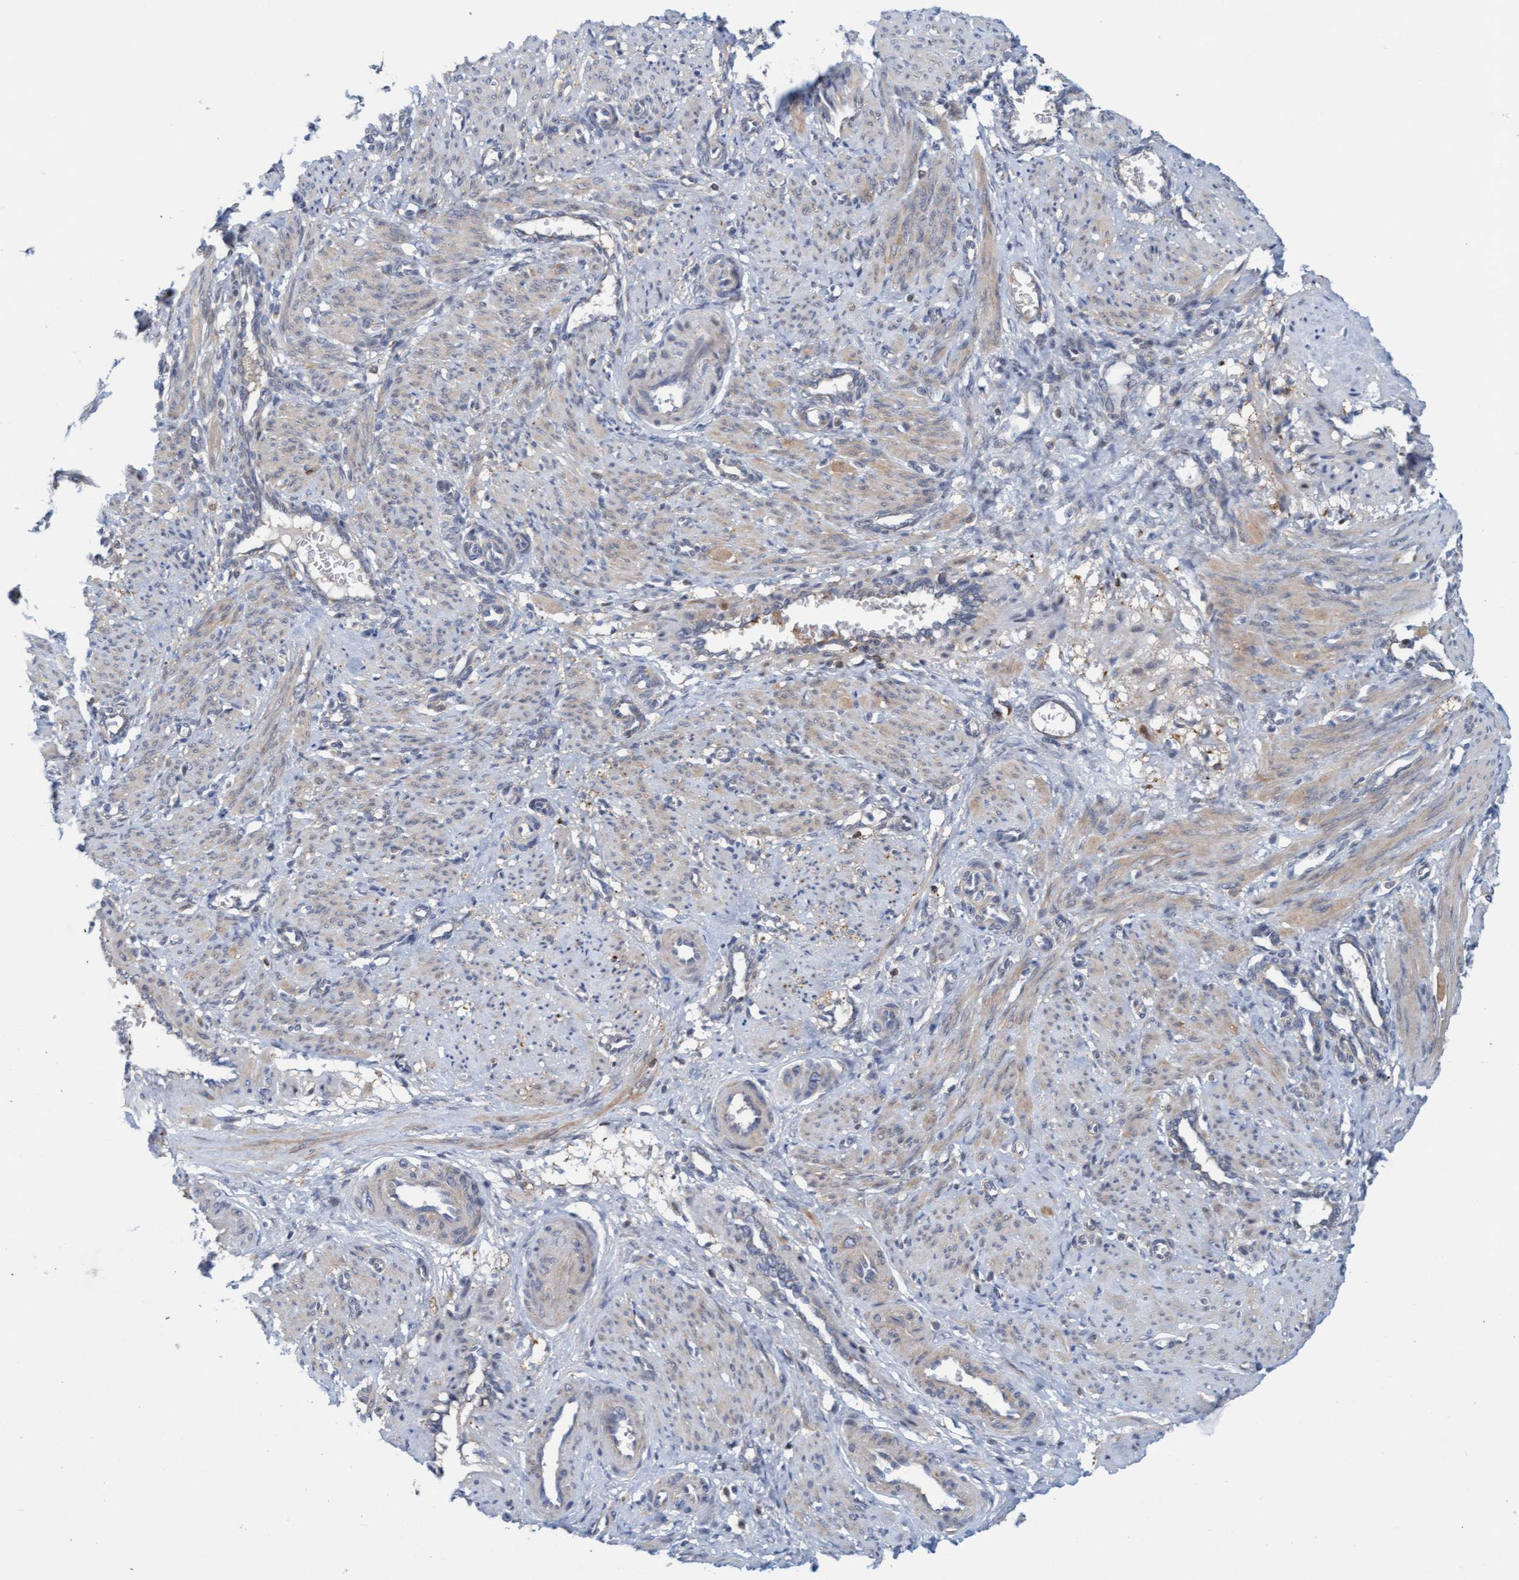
{"staining": {"intensity": "negative", "quantity": "none", "location": "none"}, "tissue": "smooth muscle", "cell_type": "Smooth muscle cells", "image_type": "normal", "snomed": [{"axis": "morphology", "description": "Normal tissue, NOS"}, {"axis": "topography", "description": "Endometrium"}], "caption": "A high-resolution histopathology image shows immunohistochemistry staining of normal smooth muscle, which displays no significant staining in smooth muscle cells.", "gene": "KLHL25", "patient": {"sex": "female", "age": 33}}